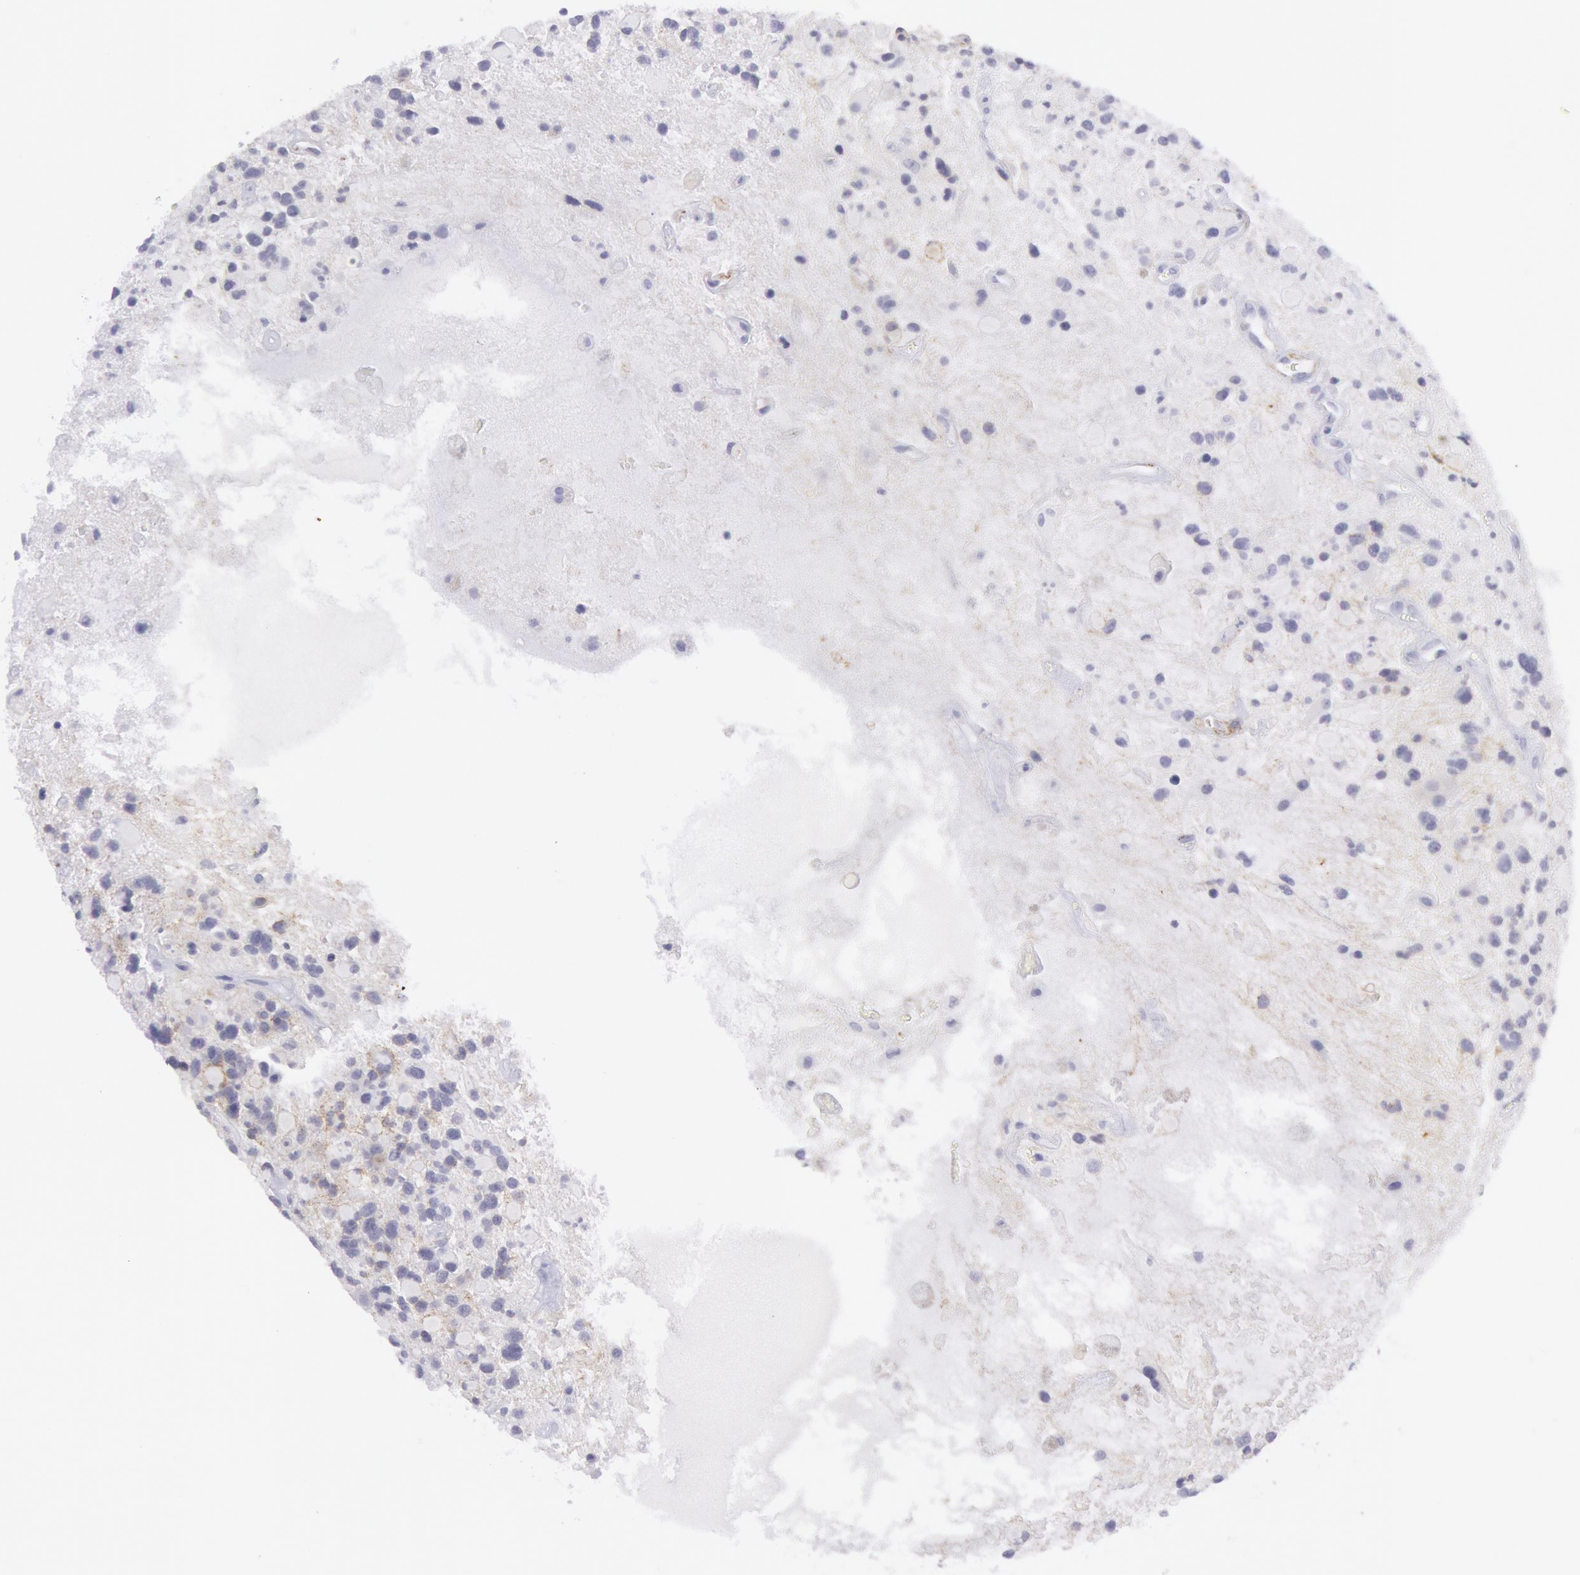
{"staining": {"intensity": "negative", "quantity": "none", "location": "none"}, "tissue": "glioma", "cell_type": "Tumor cells", "image_type": "cancer", "snomed": [{"axis": "morphology", "description": "Glioma, malignant, High grade"}, {"axis": "topography", "description": "Brain"}], "caption": "Malignant glioma (high-grade) was stained to show a protein in brown. There is no significant expression in tumor cells.", "gene": "CDH13", "patient": {"sex": "female", "age": 37}}